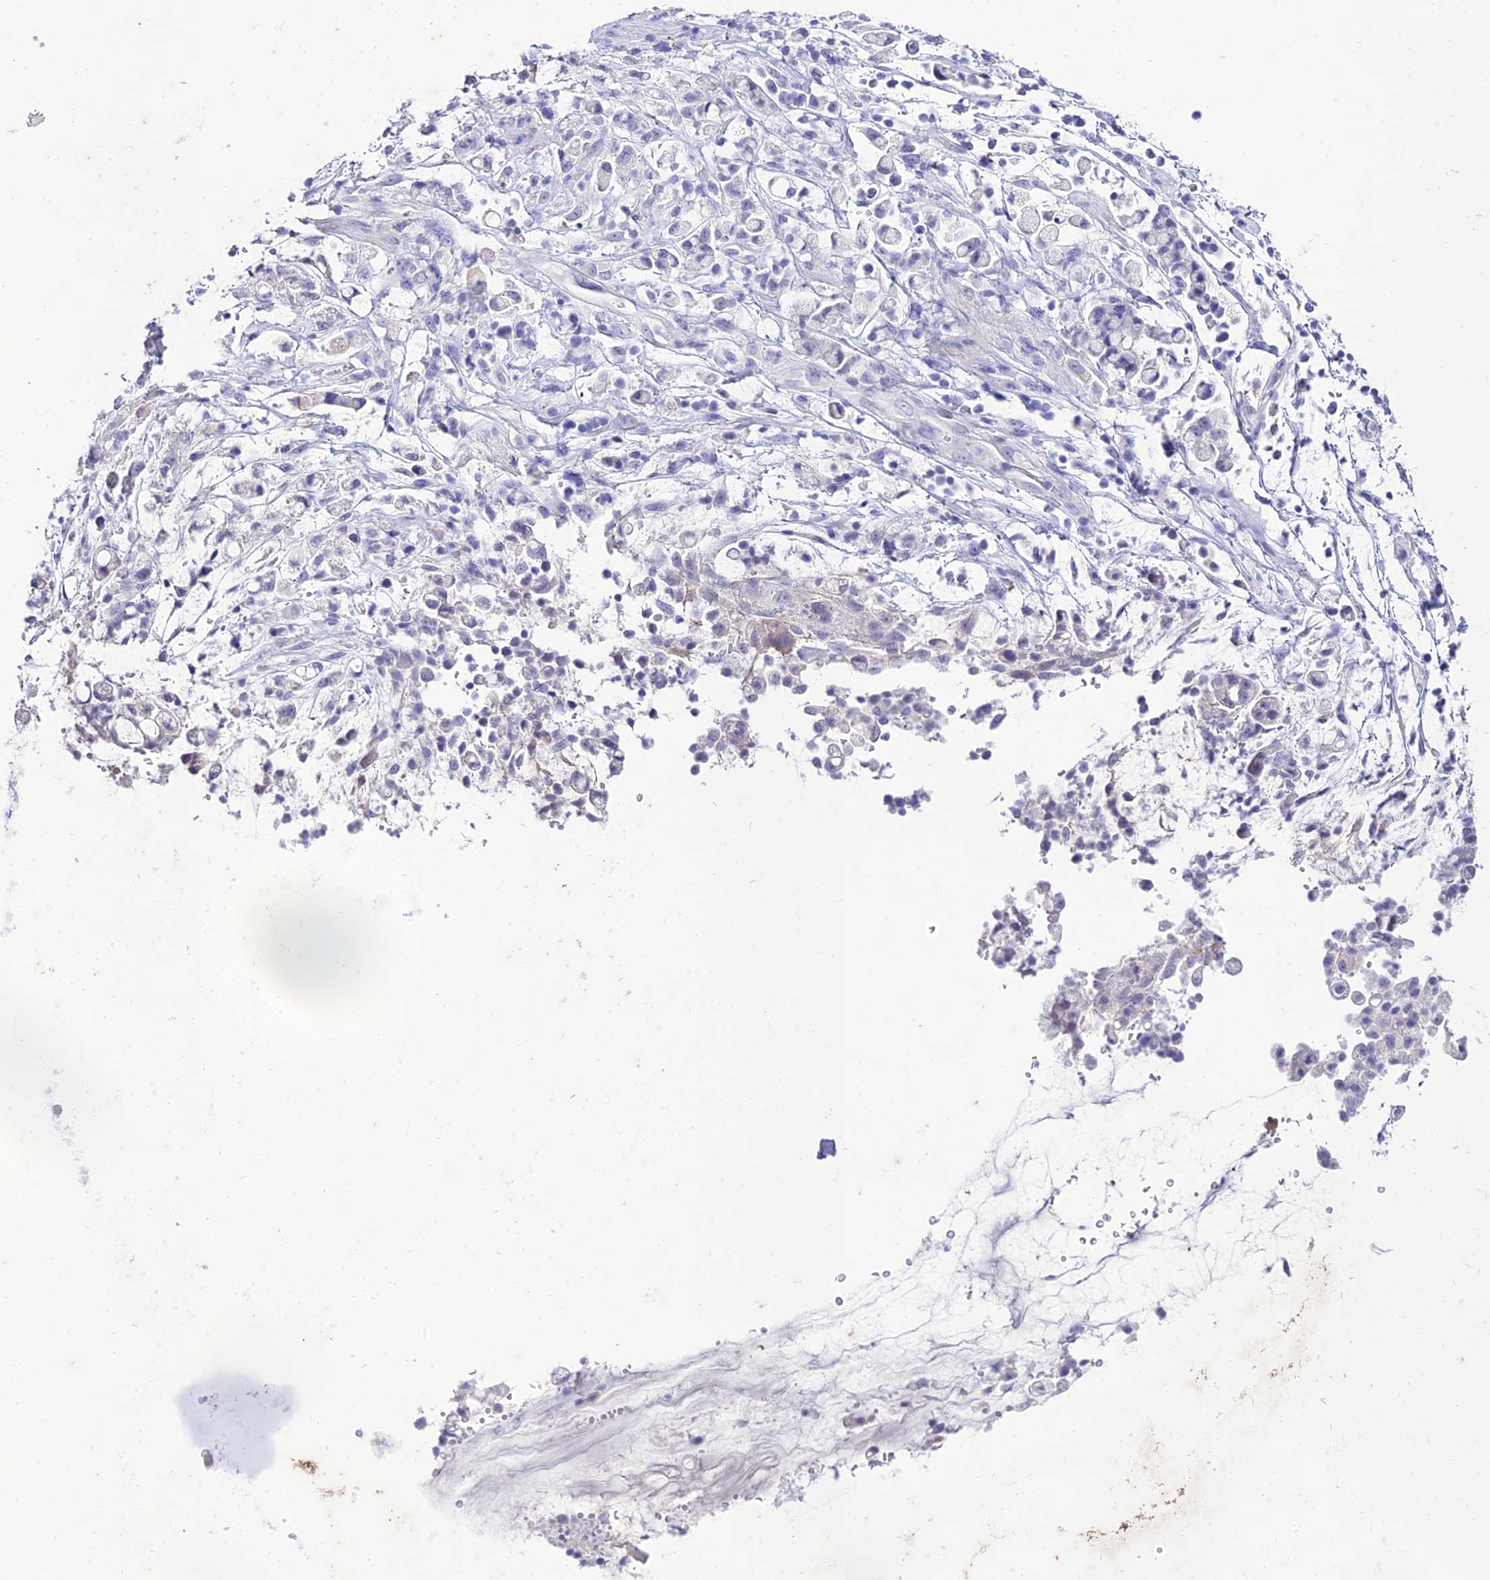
{"staining": {"intensity": "negative", "quantity": "none", "location": "none"}, "tissue": "stomach cancer", "cell_type": "Tumor cells", "image_type": "cancer", "snomed": [{"axis": "morphology", "description": "Adenocarcinoma, NOS"}, {"axis": "topography", "description": "Stomach"}], "caption": "Immunohistochemical staining of adenocarcinoma (stomach) demonstrates no significant expression in tumor cells.", "gene": "NLRP6", "patient": {"sex": "female", "age": 60}}